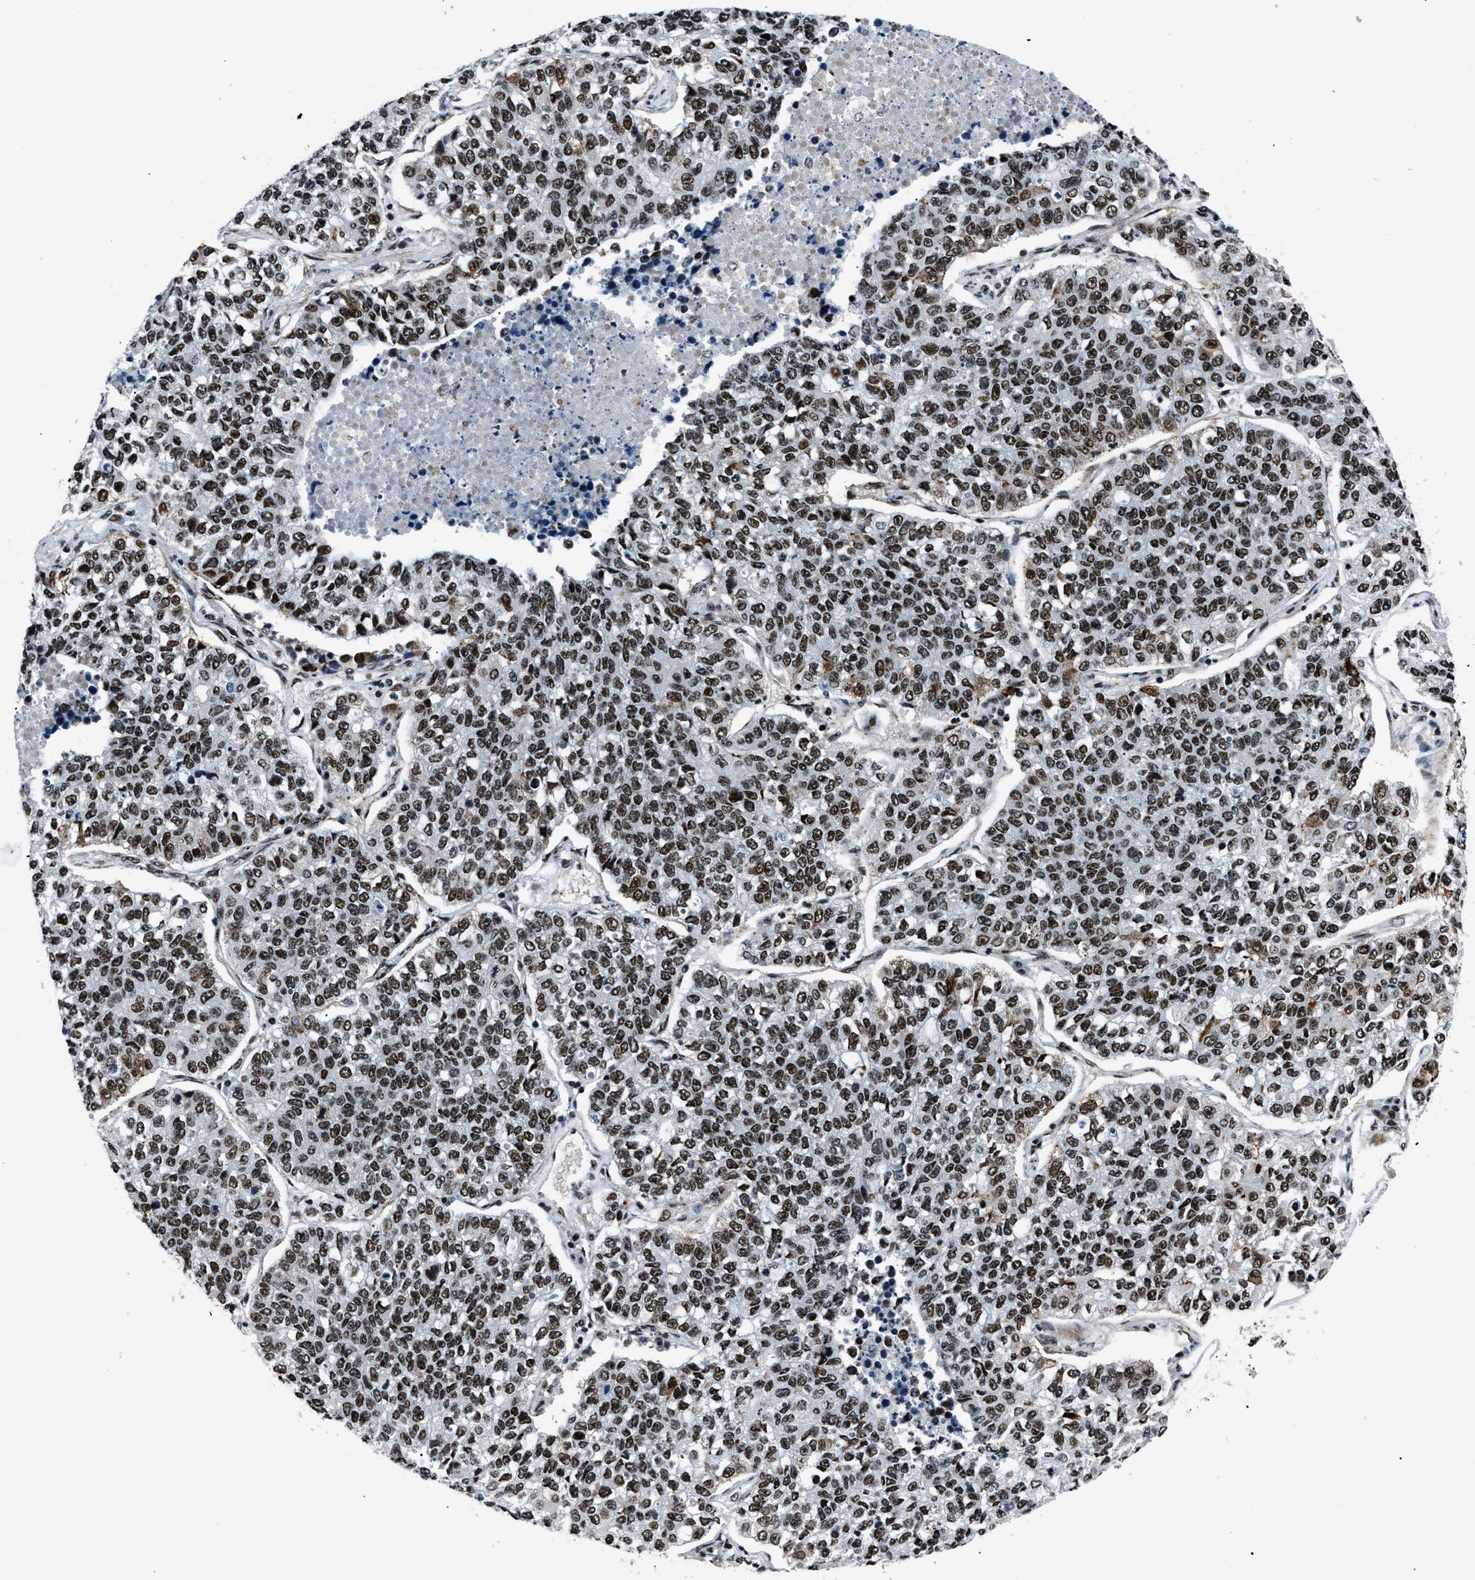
{"staining": {"intensity": "strong", "quantity": ">75%", "location": "nuclear"}, "tissue": "lung cancer", "cell_type": "Tumor cells", "image_type": "cancer", "snomed": [{"axis": "morphology", "description": "Adenocarcinoma, NOS"}, {"axis": "topography", "description": "Lung"}], "caption": "Protein staining exhibits strong nuclear positivity in approximately >75% of tumor cells in lung adenocarcinoma.", "gene": "SMARCB1", "patient": {"sex": "male", "age": 49}}